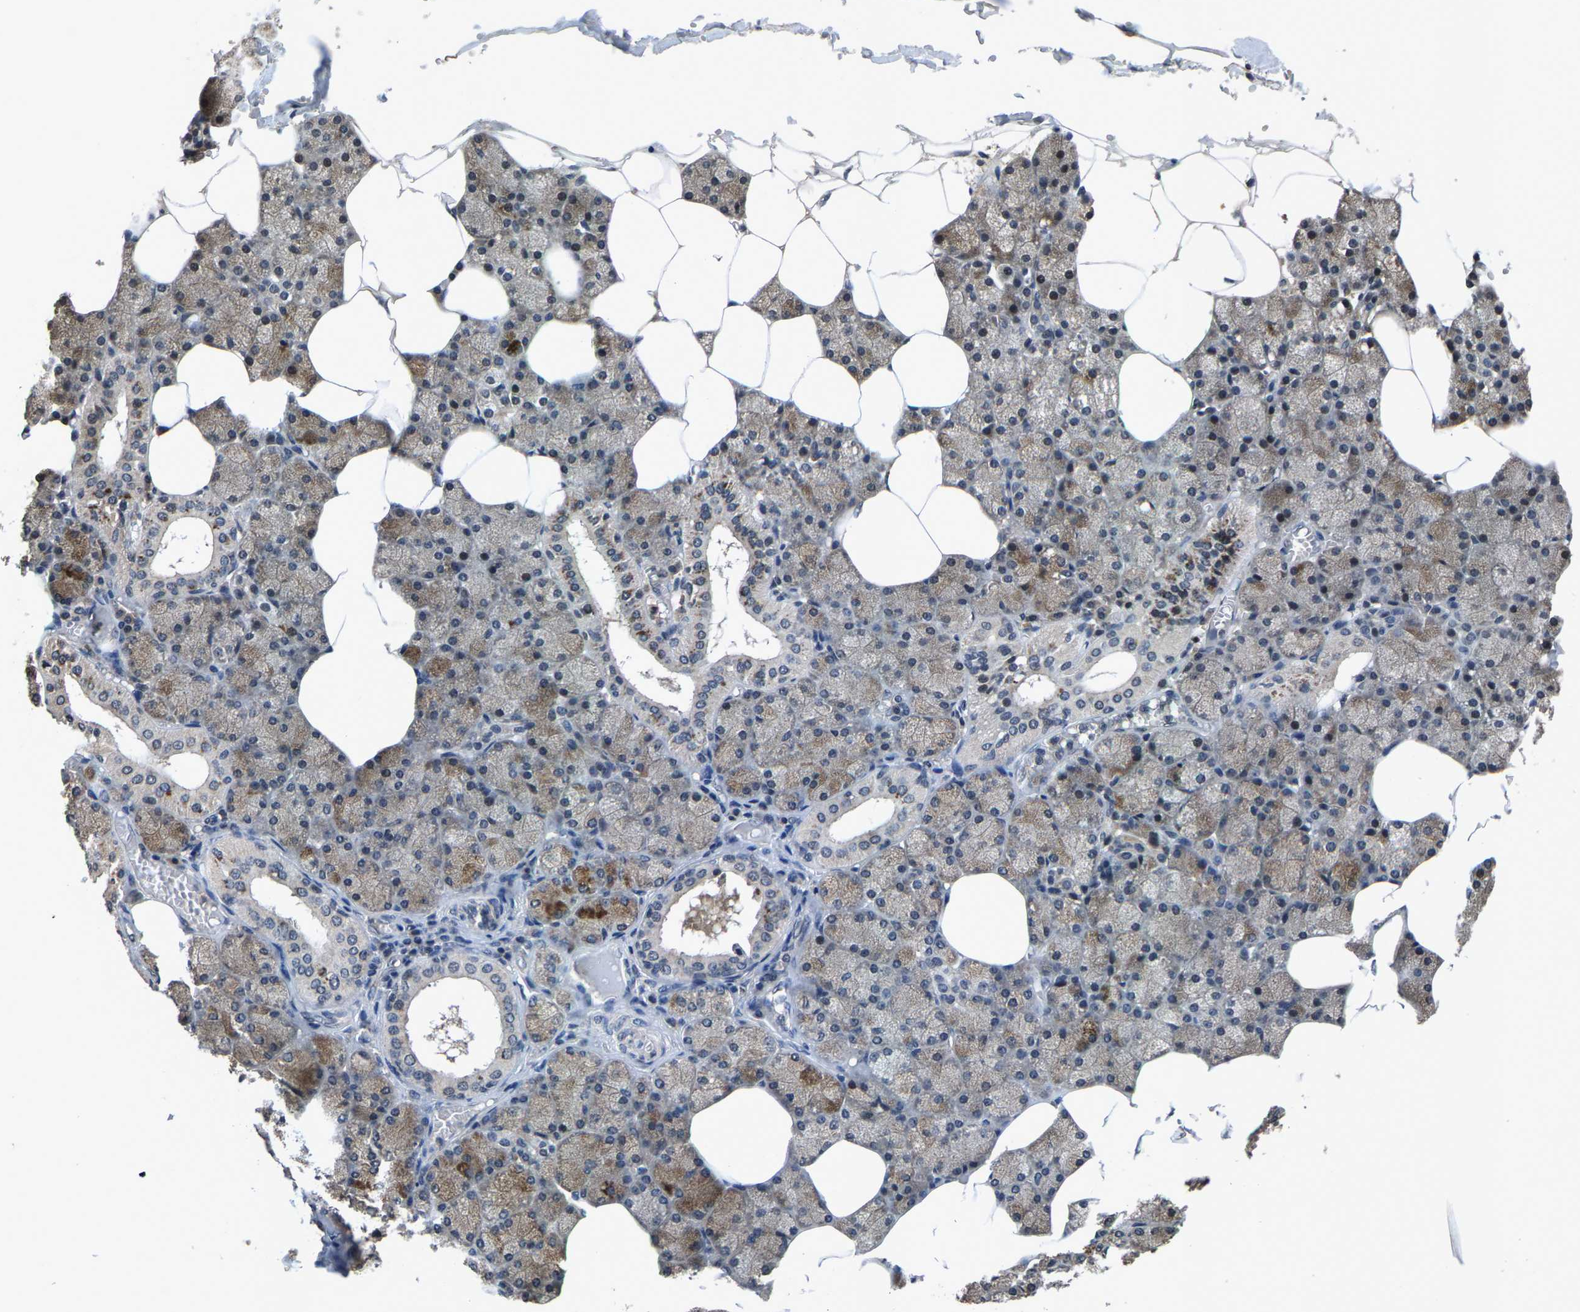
{"staining": {"intensity": "strong", "quantity": "25%-75%", "location": "cytoplasmic/membranous,nuclear"}, "tissue": "salivary gland", "cell_type": "Glandular cells", "image_type": "normal", "snomed": [{"axis": "morphology", "description": "Normal tissue, NOS"}, {"axis": "topography", "description": "Salivary gland"}], "caption": "IHC micrograph of benign salivary gland: human salivary gland stained using immunohistochemistry shows high levels of strong protein expression localized specifically in the cytoplasmic/membranous,nuclear of glandular cells, appearing as a cytoplasmic/membranous,nuclear brown color.", "gene": "HUWE1", "patient": {"sex": "male", "age": 62}}